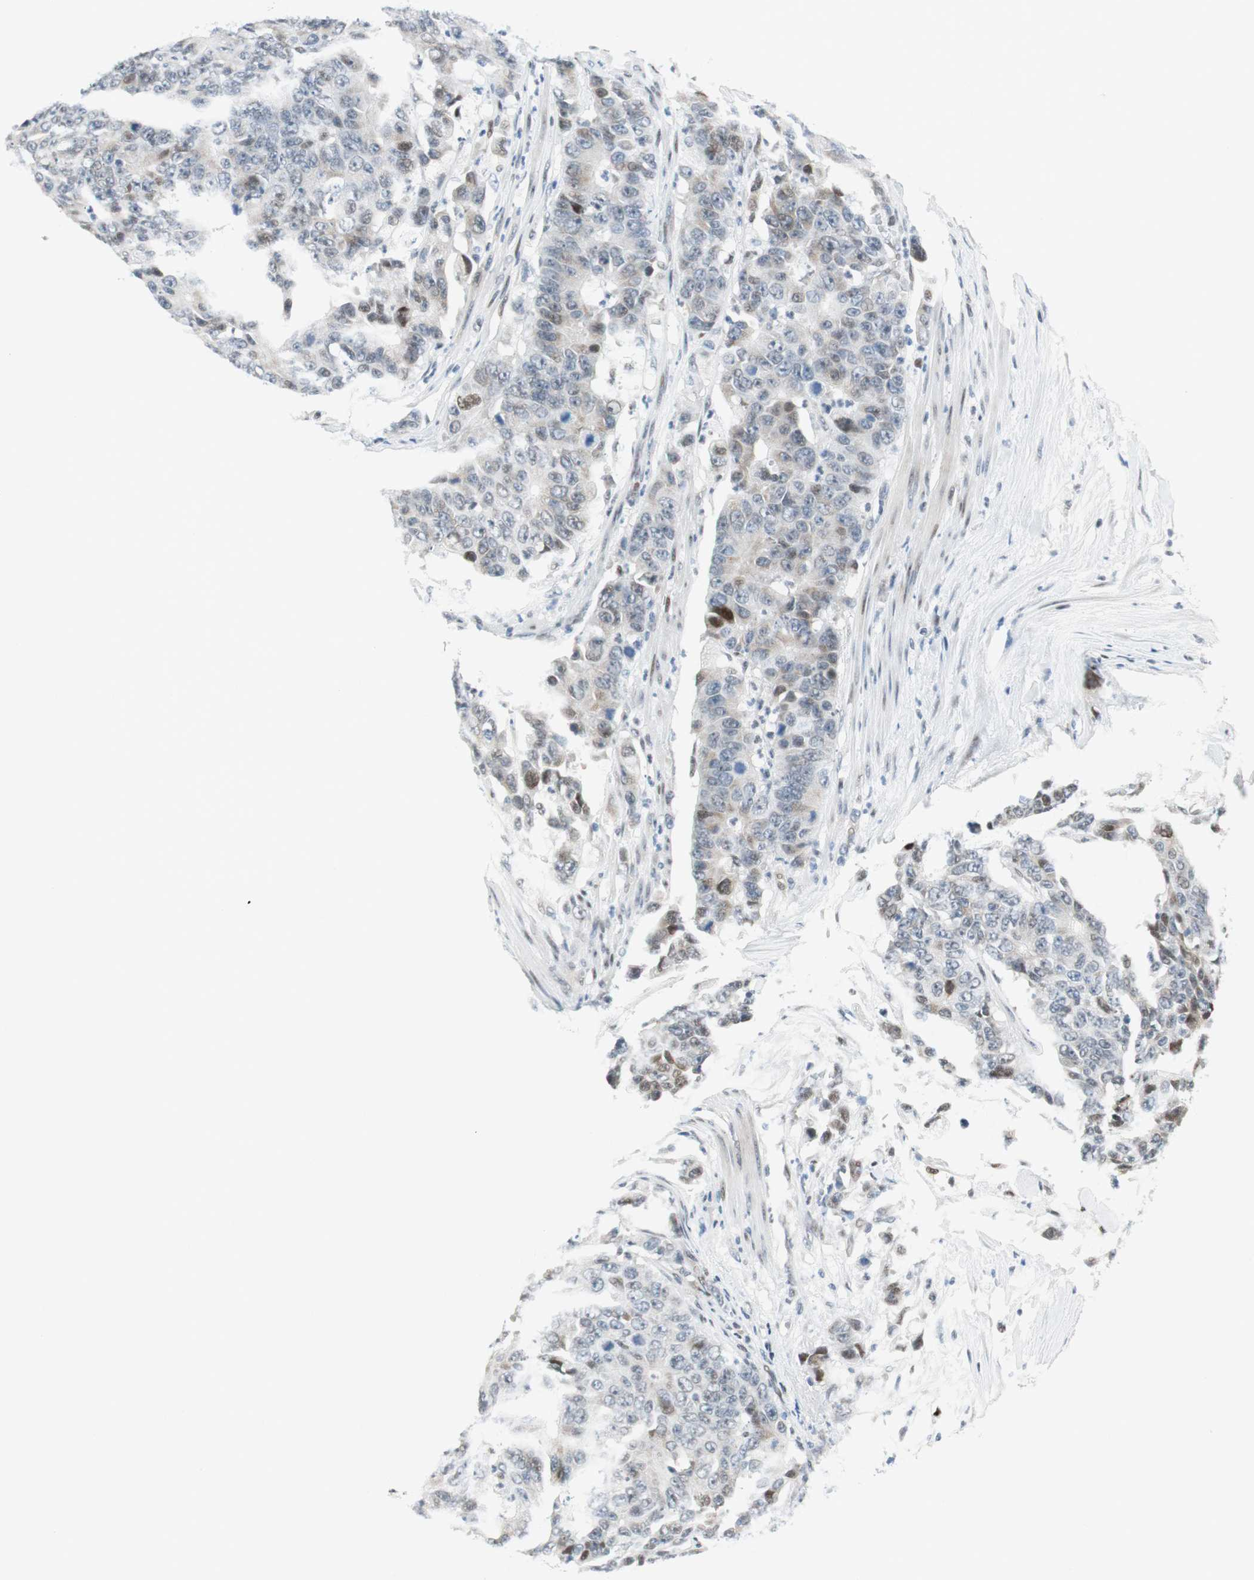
{"staining": {"intensity": "moderate", "quantity": "<25%", "location": "nuclear"}, "tissue": "colorectal cancer", "cell_type": "Tumor cells", "image_type": "cancer", "snomed": [{"axis": "morphology", "description": "Adenocarcinoma, NOS"}, {"axis": "topography", "description": "Colon"}], "caption": "Human colorectal adenocarcinoma stained with a brown dye exhibits moderate nuclear positive positivity in about <25% of tumor cells.", "gene": "AJUBA", "patient": {"sex": "female", "age": 86}}